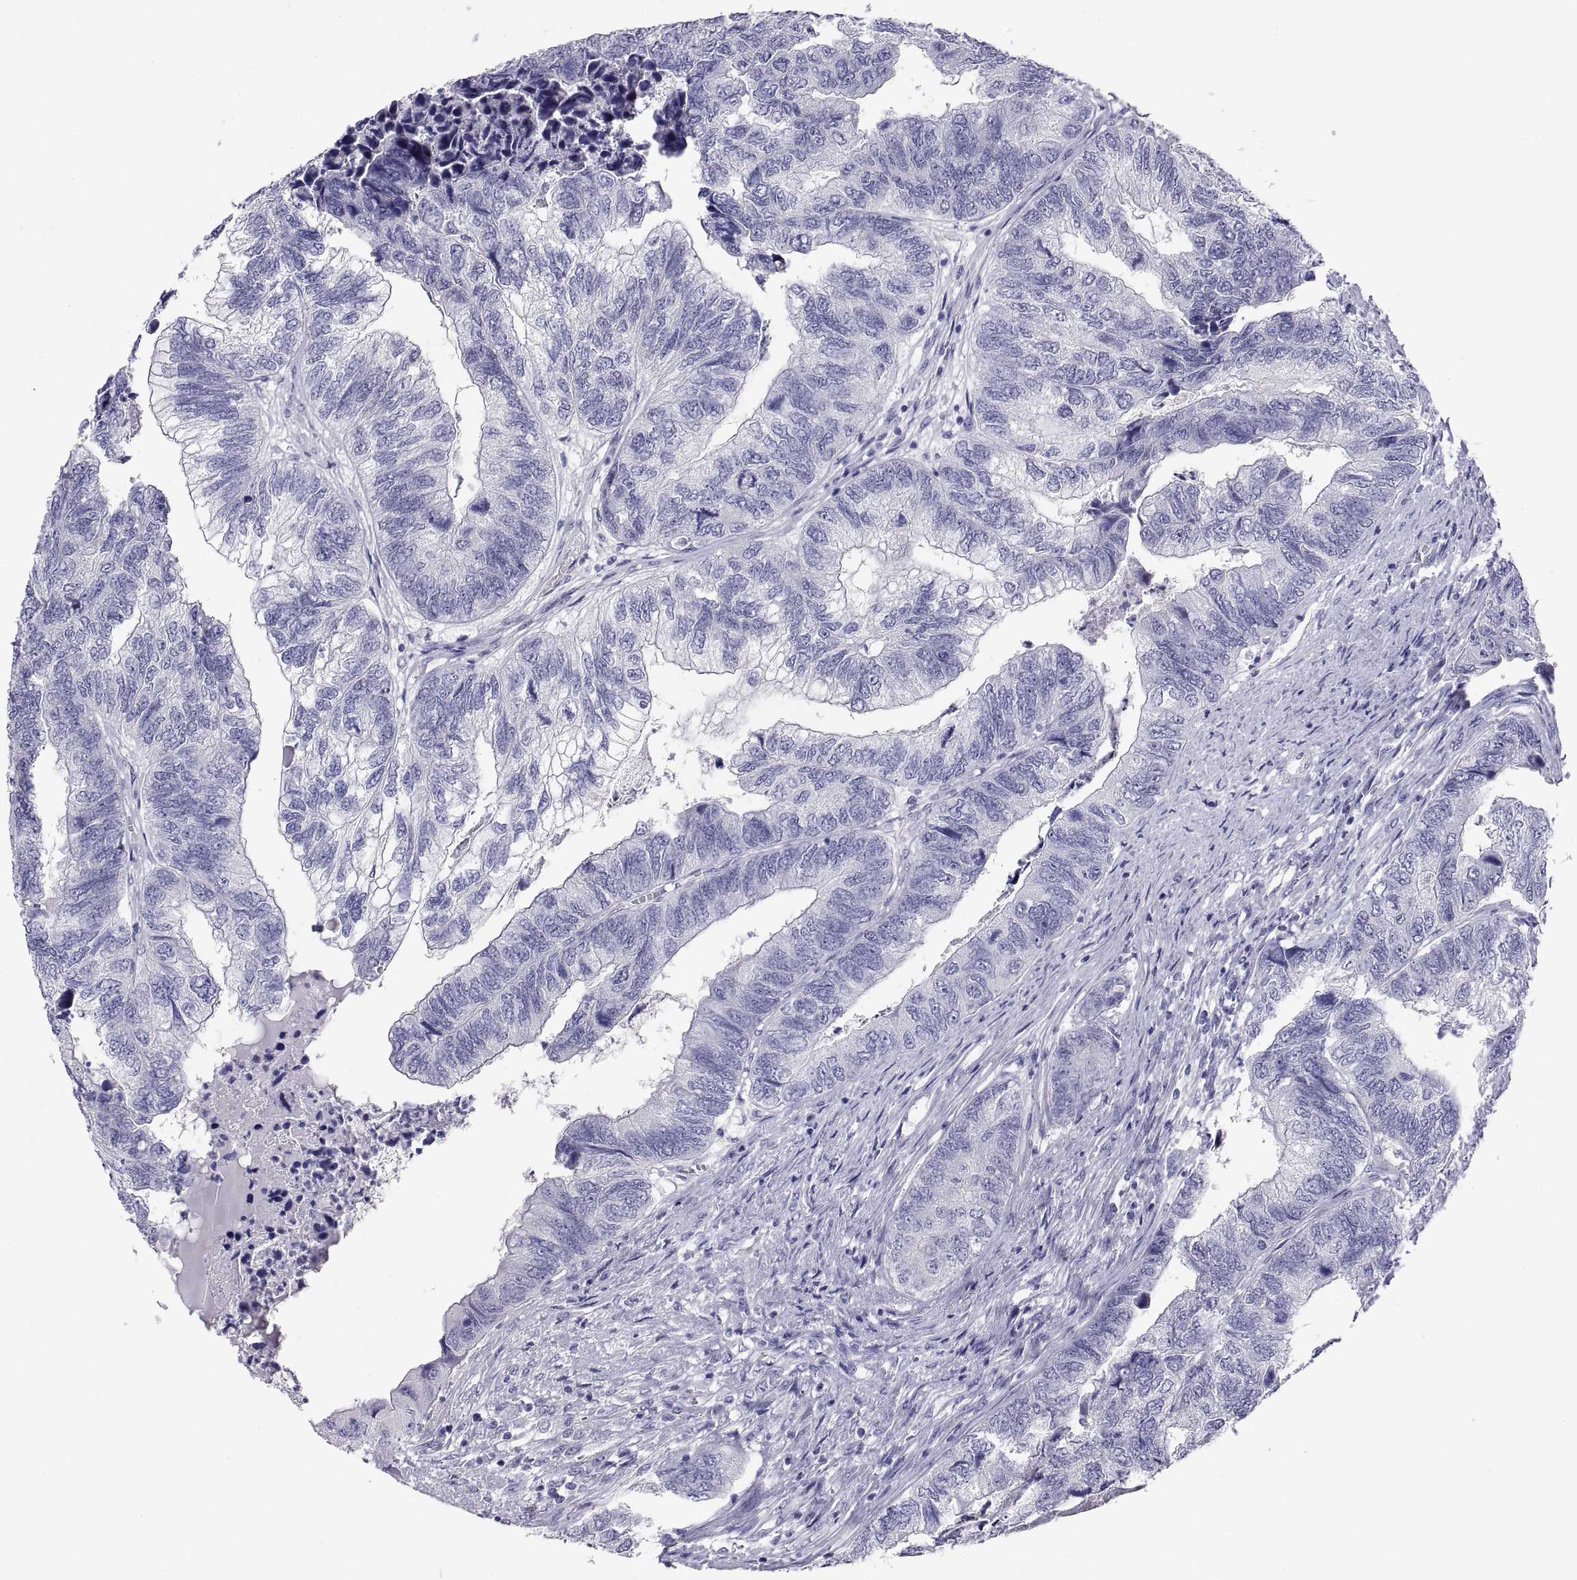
{"staining": {"intensity": "negative", "quantity": "none", "location": "none"}, "tissue": "colorectal cancer", "cell_type": "Tumor cells", "image_type": "cancer", "snomed": [{"axis": "morphology", "description": "Adenocarcinoma, NOS"}, {"axis": "topography", "description": "Colon"}], "caption": "This is an immunohistochemistry (IHC) image of human colorectal cancer (adenocarcinoma). There is no positivity in tumor cells.", "gene": "STRC", "patient": {"sex": "female", "age": 67}}